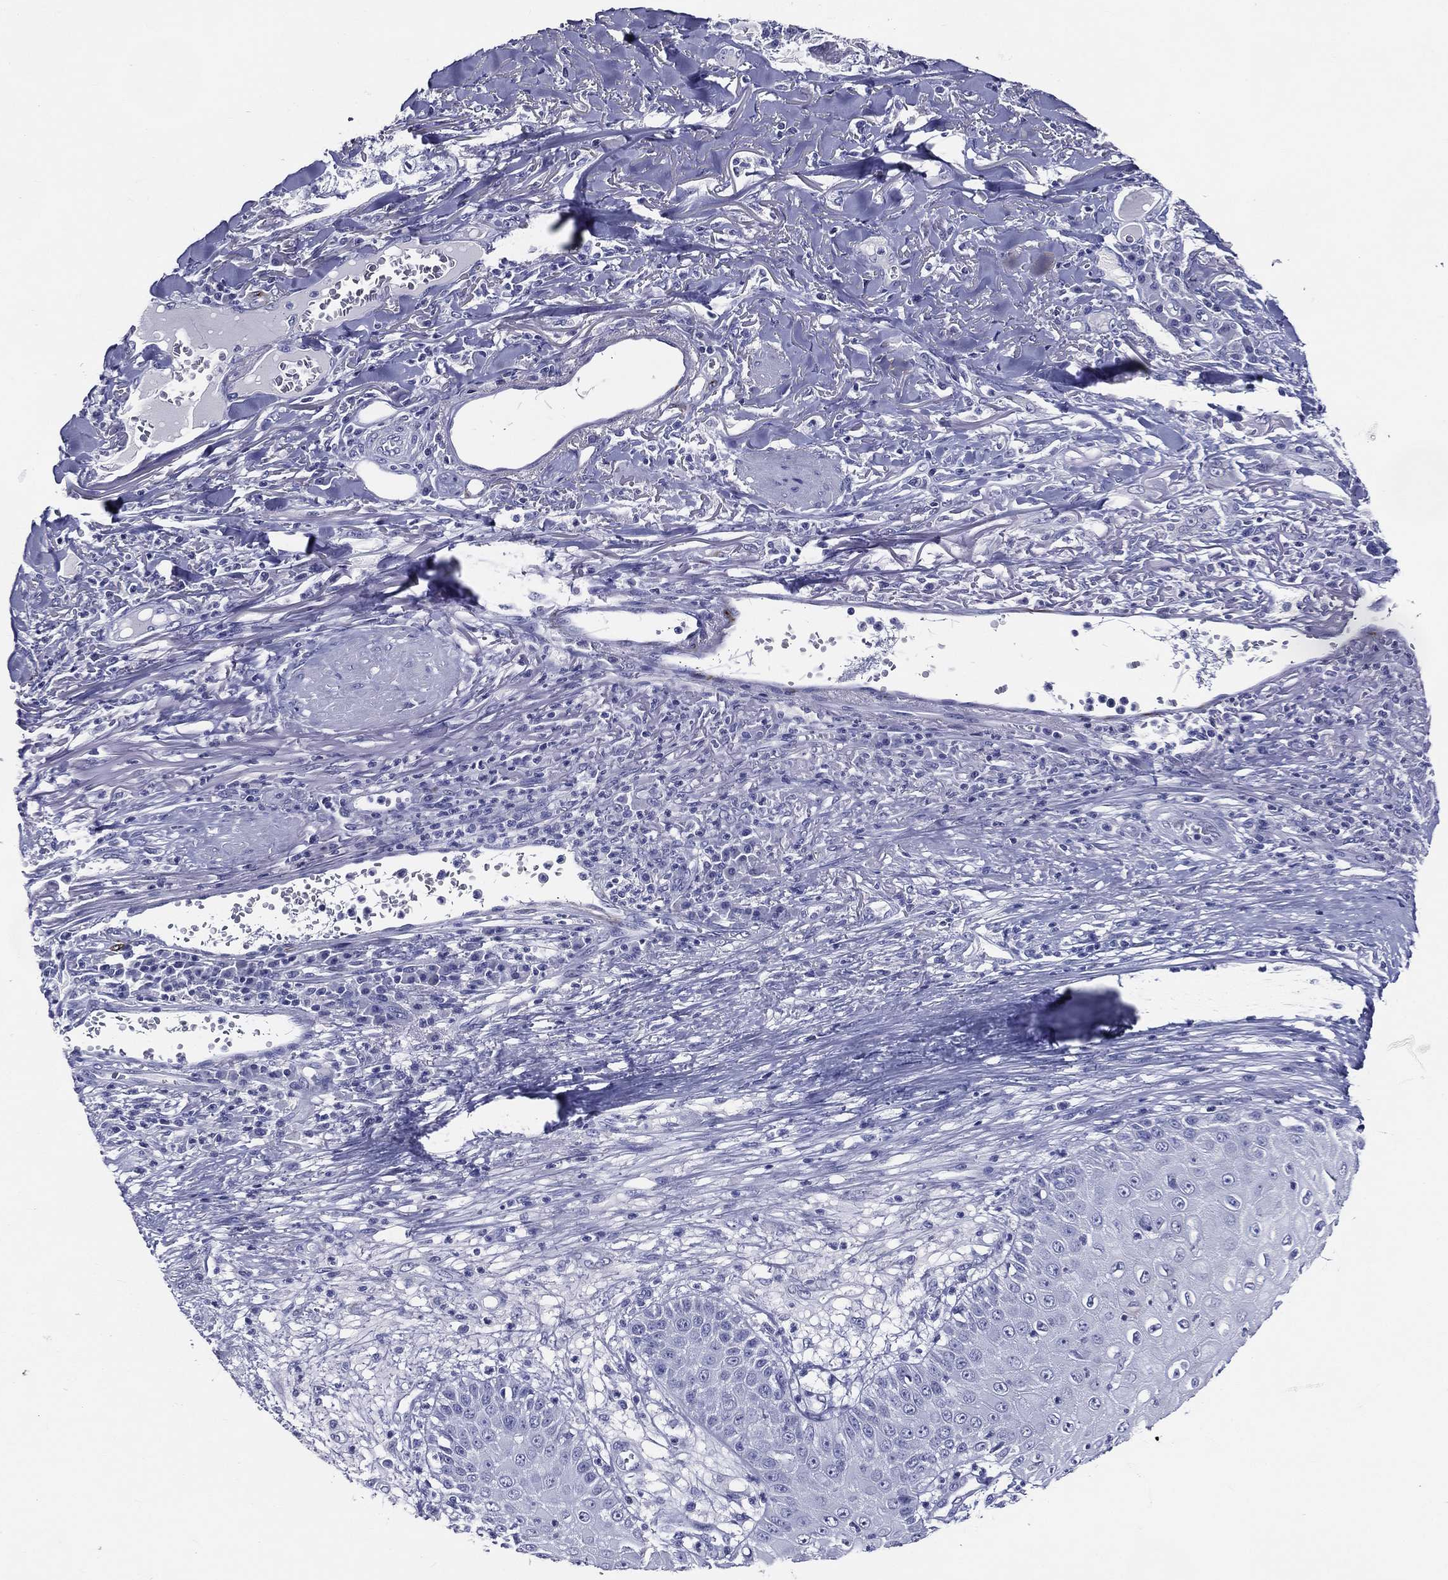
{"staining": {"intensity": "negative", "quantity": "none", "location": "none"}, "tissue": "skin cancer", "cell_type": "Tumor cells", "image_type": "cancer", "snomed": [{"axis": "morphology", "description": "Squamous cell carcinoma, NOS"}, {"axis": "topography", "description": "Skin"}], "caption": "Squamous cell carcinoma (skin) stained for a protein using immunohistochemistry shows no expression tumor cells.", "gene": "ACE2", "patient": {"sex": "male", "age": 82}}